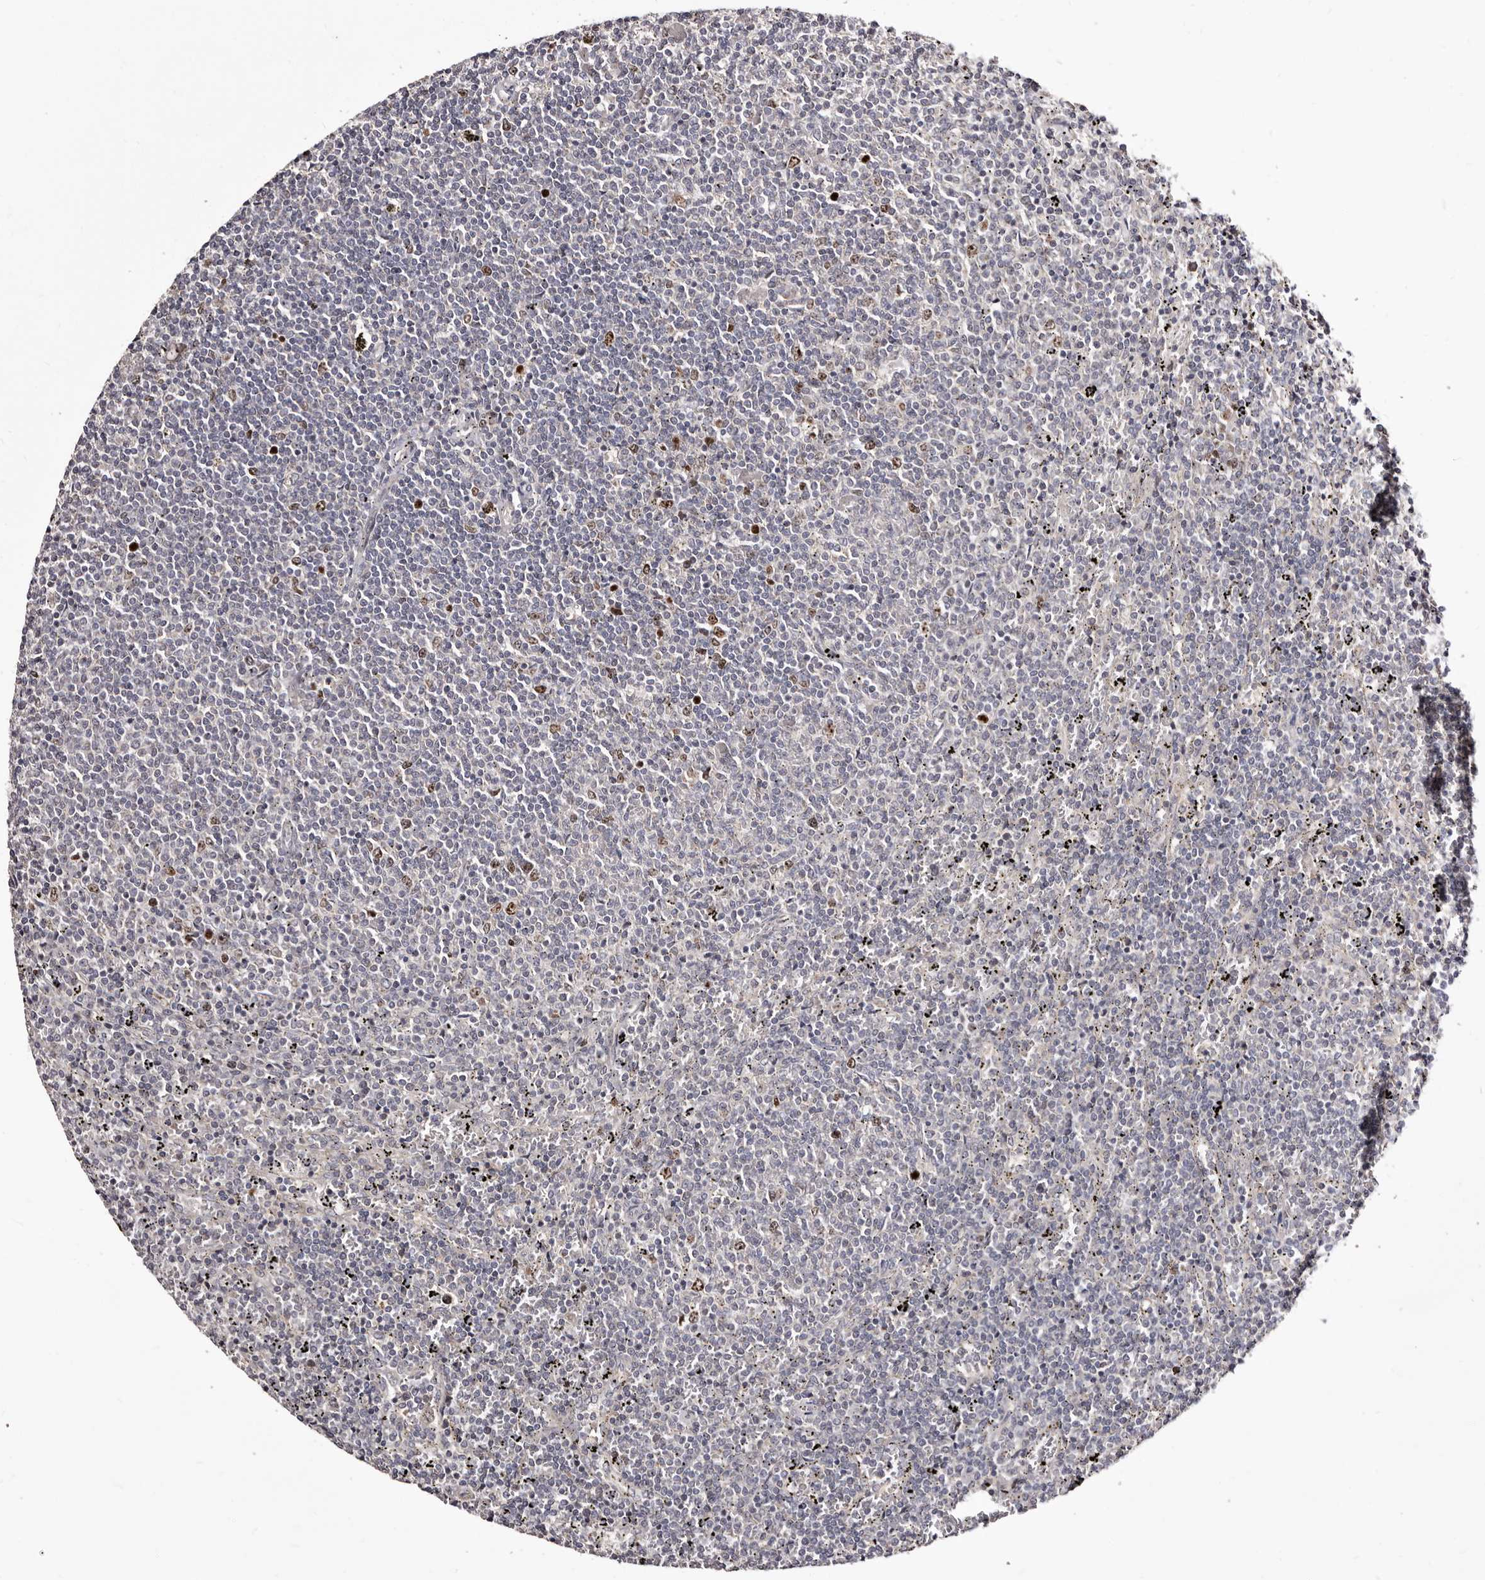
{"staining": {"intensity": "moderate", "quantity": "<25%", "location": "nuclear"}, "tissue": "lymphoma", "cell_type": "Tumor cells", "image_type": "cancer", "snomed": [{"axis": "morphology", "description": "Malignant lymphoma, non-Hodgkin's type, Low grade"}, {"axis": "topography", "description": "Spleen"}], "caption": "This micrograph demonstrates low-grade malignant lymphoma, non-Hodgkin's type stained with immunohistochemistry (IHC) to label a protein in brown. The nuclear of tumor cells show moderate positivity for the protein. Nuclei are counter-stained blue.", "gene": "CDCA8", "patient": {"sex": "female", "age": 50}}